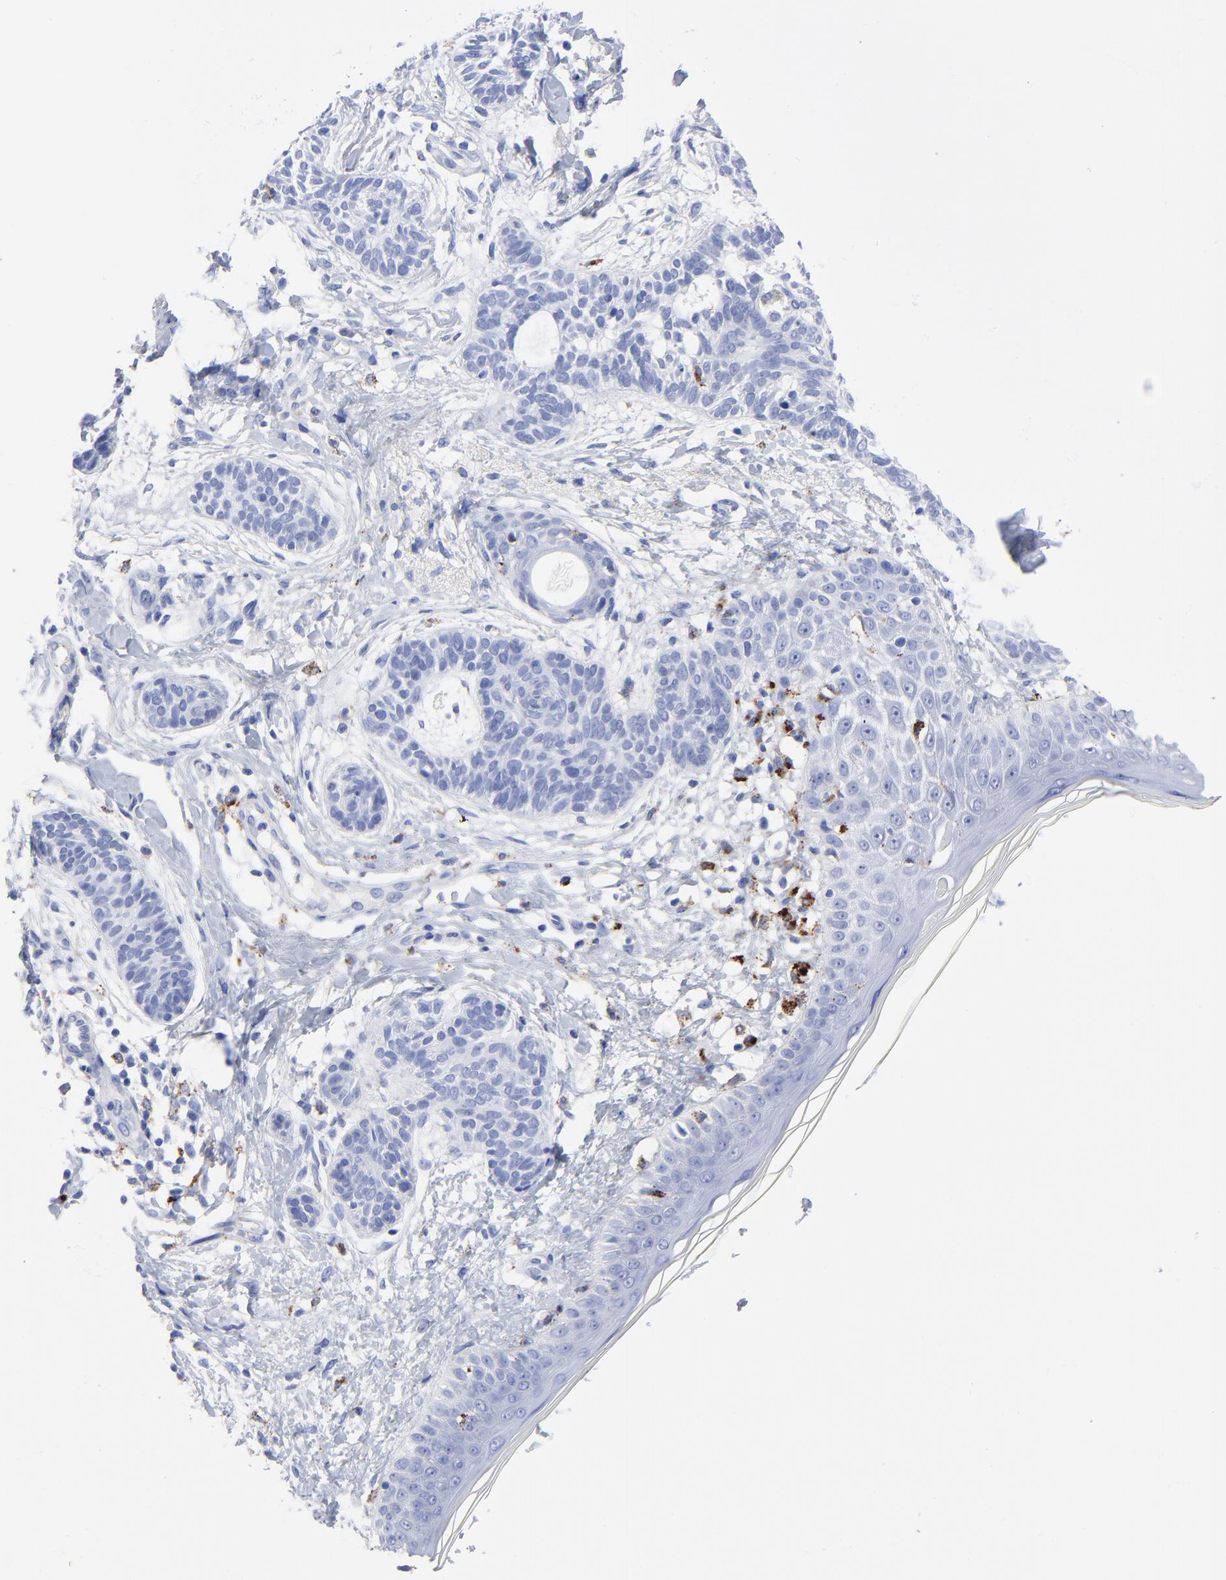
{"staining": {"intensity": "negative", "quantity": "none", "location": "none"}, "tissue": "skin cancer", "cell_type": "Tumor cells", "image_type": "cancer", "snomed": [{"axis": "morphology", "description": "Normal tissue, NOS"}, {"axis": "morphology", "description": "Basal cell carcinoma"}, {"axis": "topography", "description": "Skin"}], "caption": "Immunohistochemistry of skin cancer demonstrates no expression in tumor cells. The staining was performed using DAB to visualize the protein expression in brown, while the nuclei were stained in blue with hematoxylin (Magnification: 20x).", "gene": "CPVL", "patient": {"sex": "male", "age": 63}}